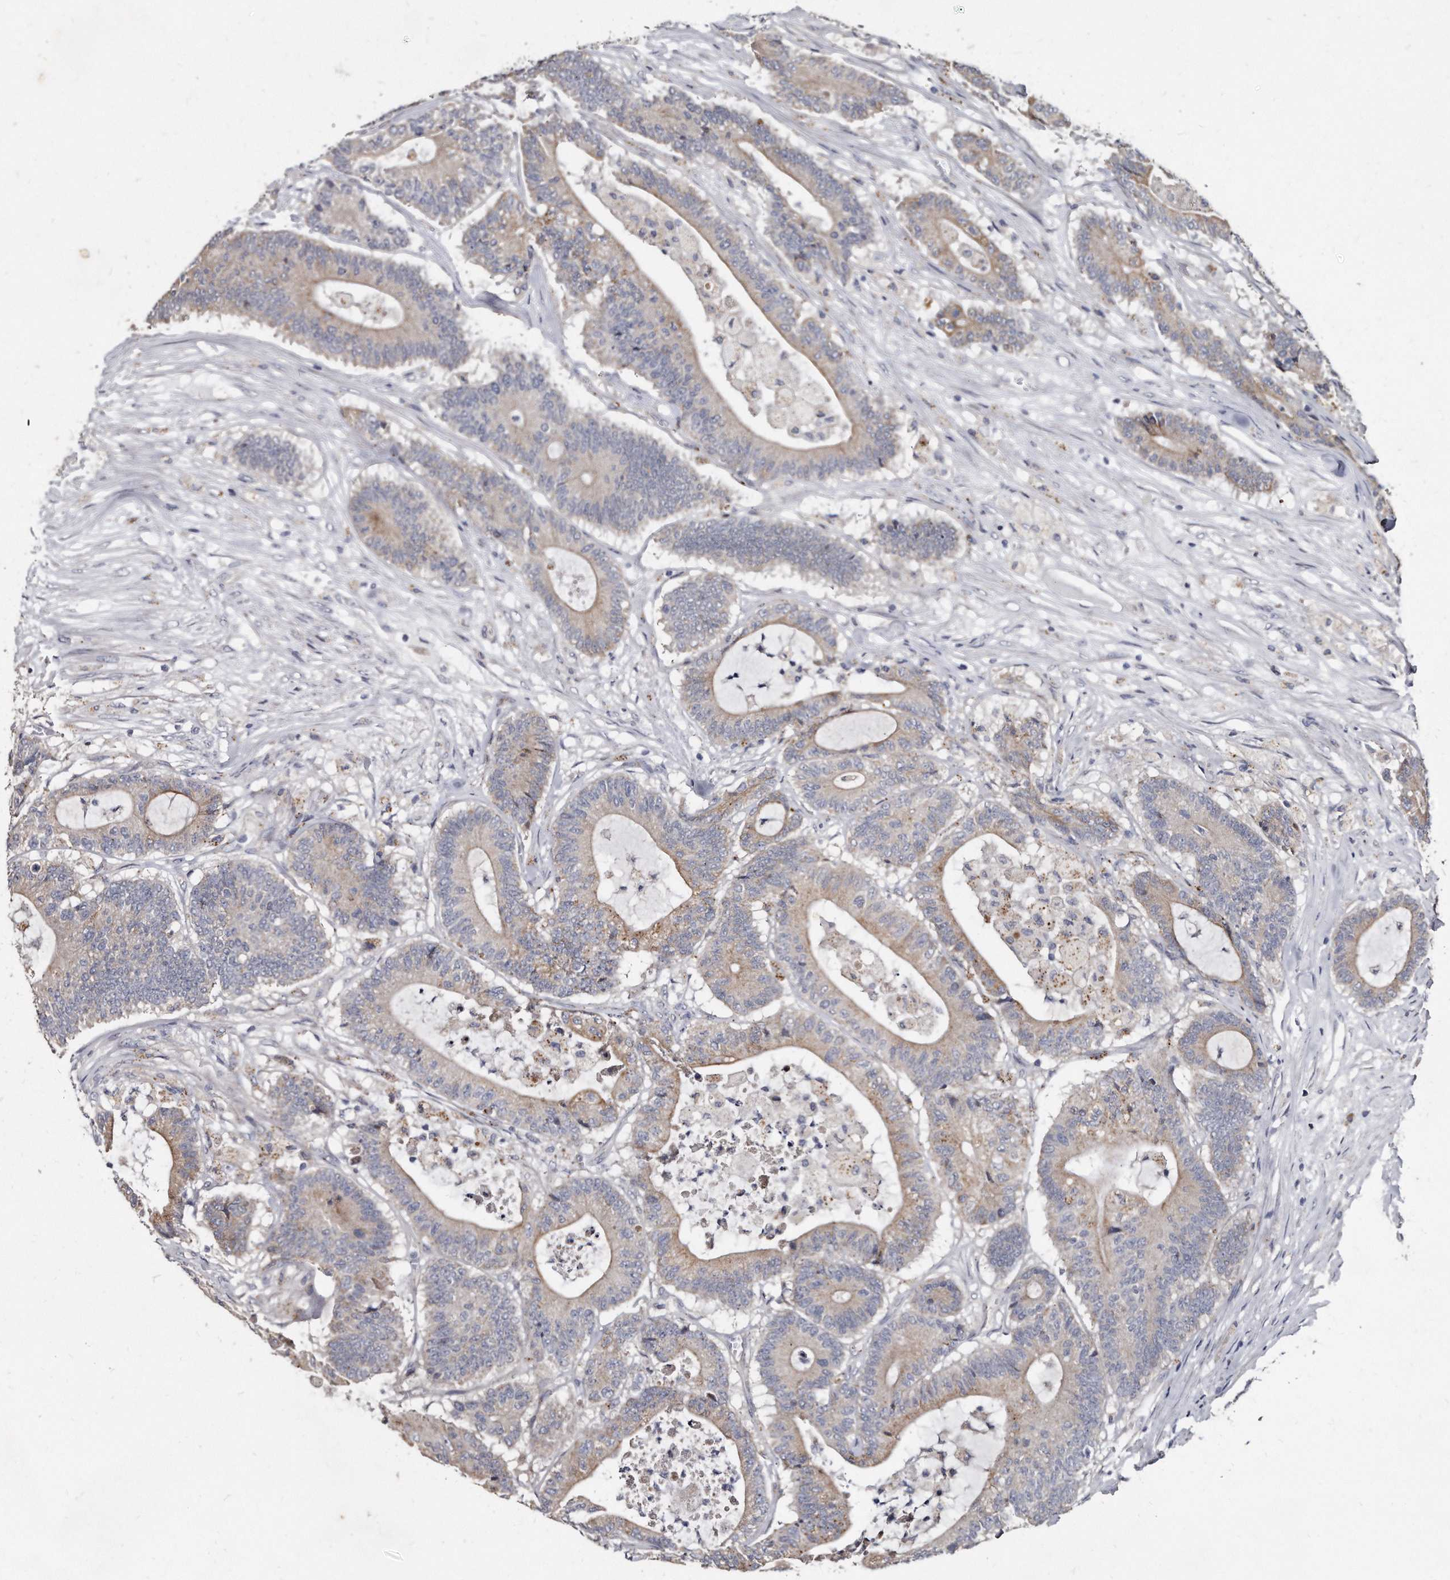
{"staining": {"intensity": "weak", "quantity": ">75%", "location": "cytoplasmic/membranous"}, "tissue": "colorectal cancer", "cell_type": "Tumor cells", "image_type": "cancer", "snomed": [{"axis": "morphology", "description": "Adenocarcinoma, NOS"}, {"axis": "topography", "description": "Colon"}], "caption": "Colorectal cancer (adenocarcinoma) tissue displays weak cytoplasmic/membranous staining in about >75% of tumor cells, visualized by immunohistochemistry.", "gene": "KLHDC3", "patient": {"sex": "female", "age": 84}}